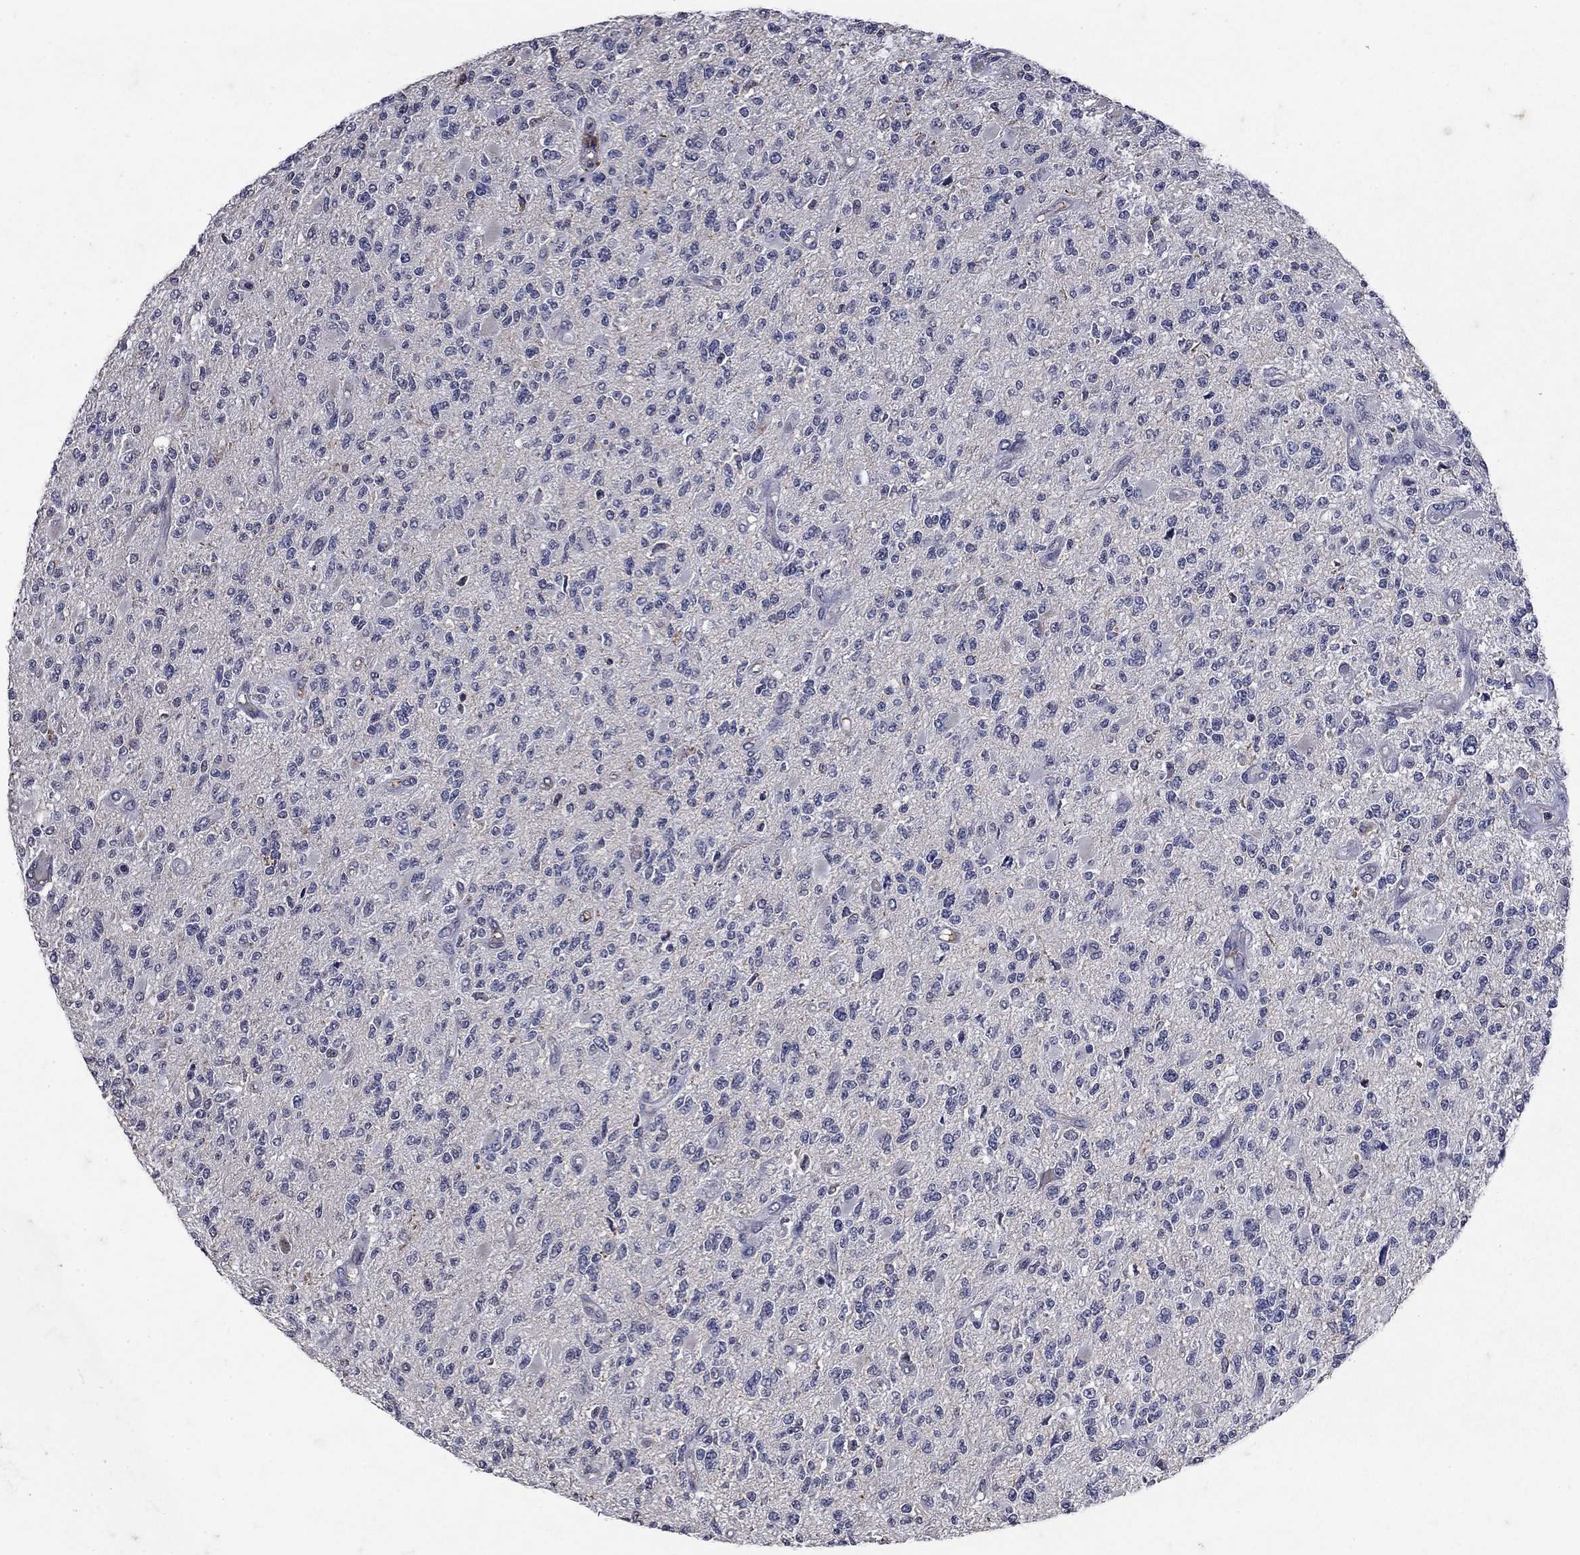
{"staining": {"intensity": "negative", "quantity": "none", "location": "none"}, "tissue": "glioma", "cell_type": "Tumor cells", "image_type": "cancer", "snomed": [{"axis": "morphology", "description": "Glioma, malignant, High grade"}, {"axis": "topography", "description": "Brain"}], "caption": "Tumor cells show no significant positivity in glioma.", "gene": "NPC2", "patient": {"sex": "female", "age": 63}}